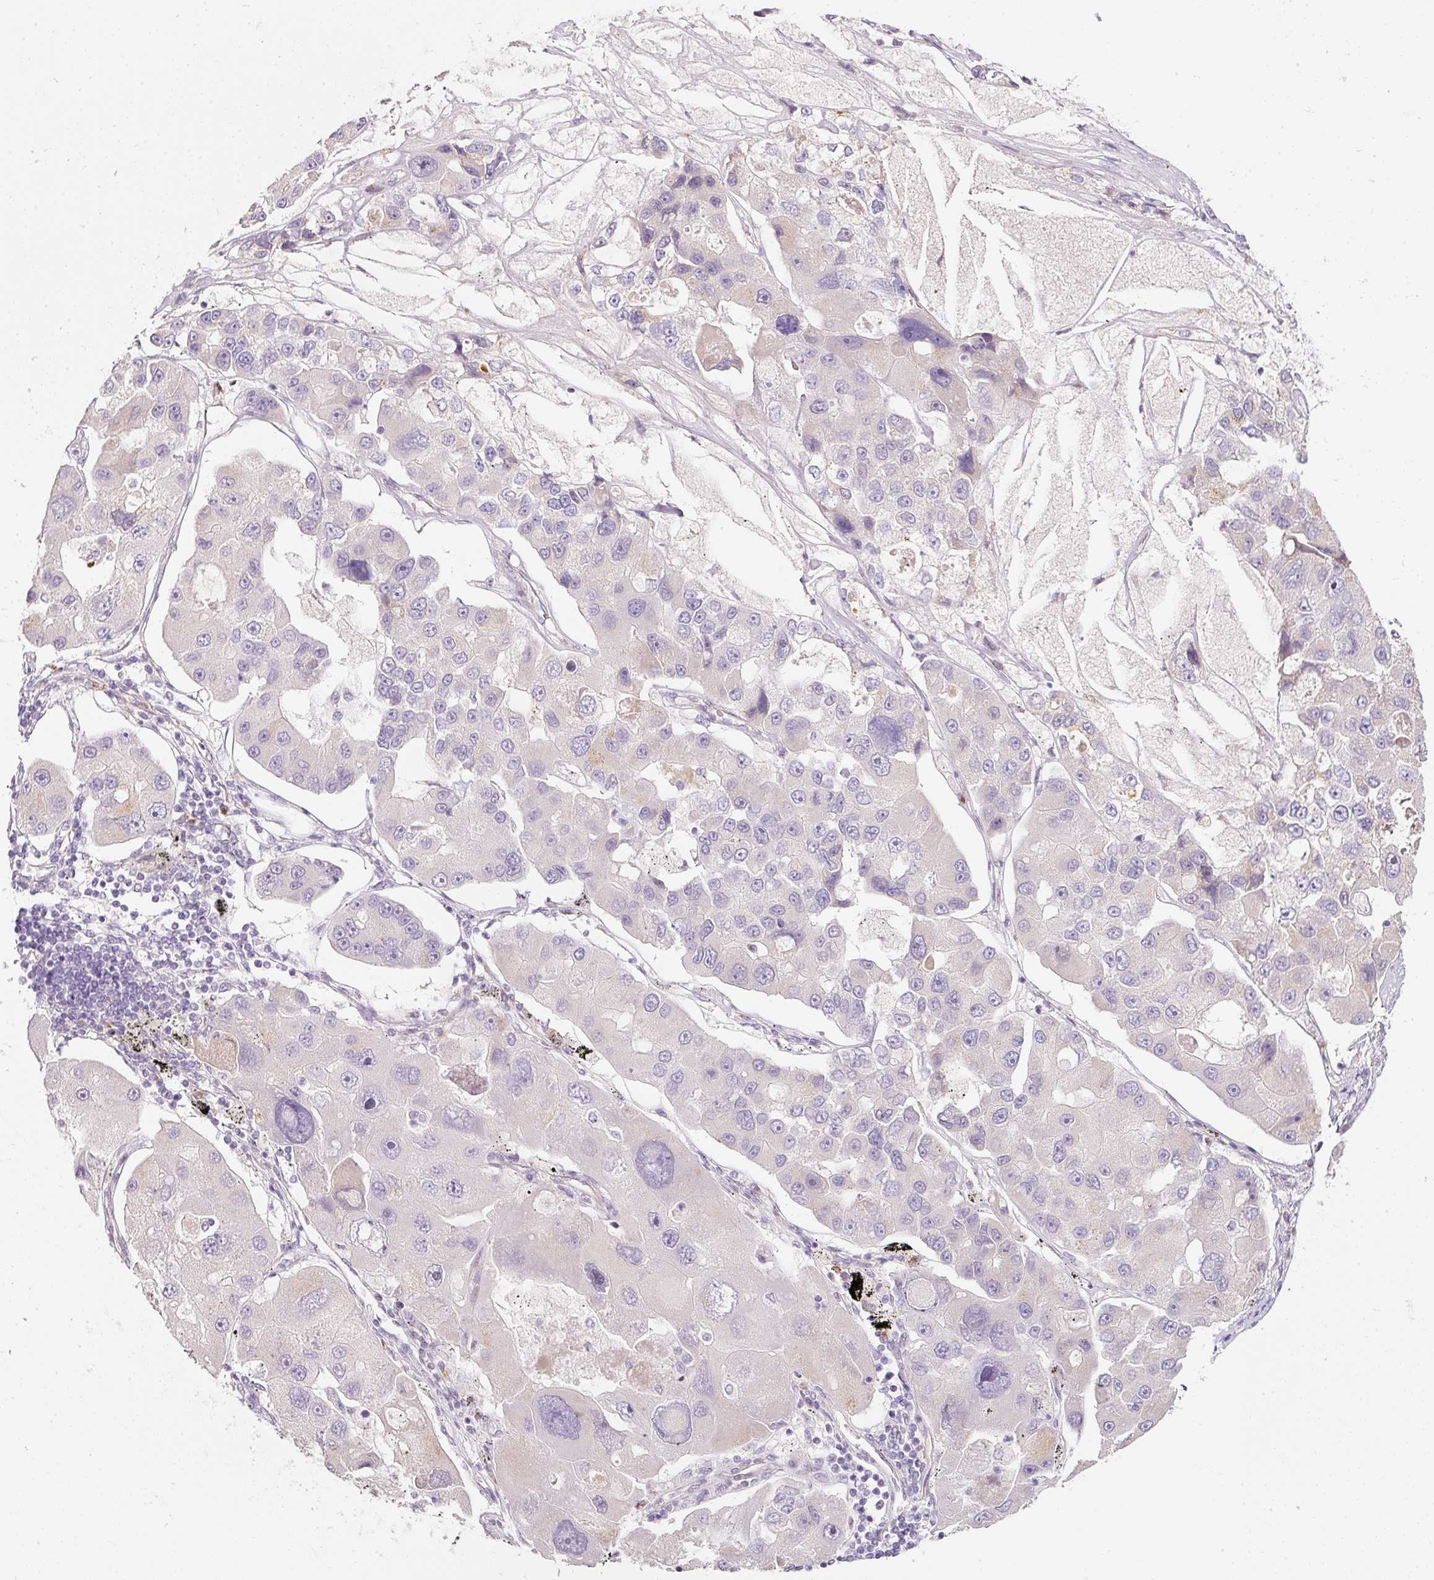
{"staining": {"intensity": "negative", "quantity": "none", "location": "none"}, "tissue": "lung cancer", "cell_type": "Tumor cells", "image_type": "cancer", "snomed": [{"axis": "morphology", "description": "Adenocarcinoma, NOS"}, {"axis": "topography", "description": "Lung"}], "caption": "This is a histopathology image of IHC staining of lung adenocarcinoma, which shows no staining in tumor cells. Nuclei are stained in blue.", "gene": "NBPF11", "patient": {"sex": "female", "age": 54}}